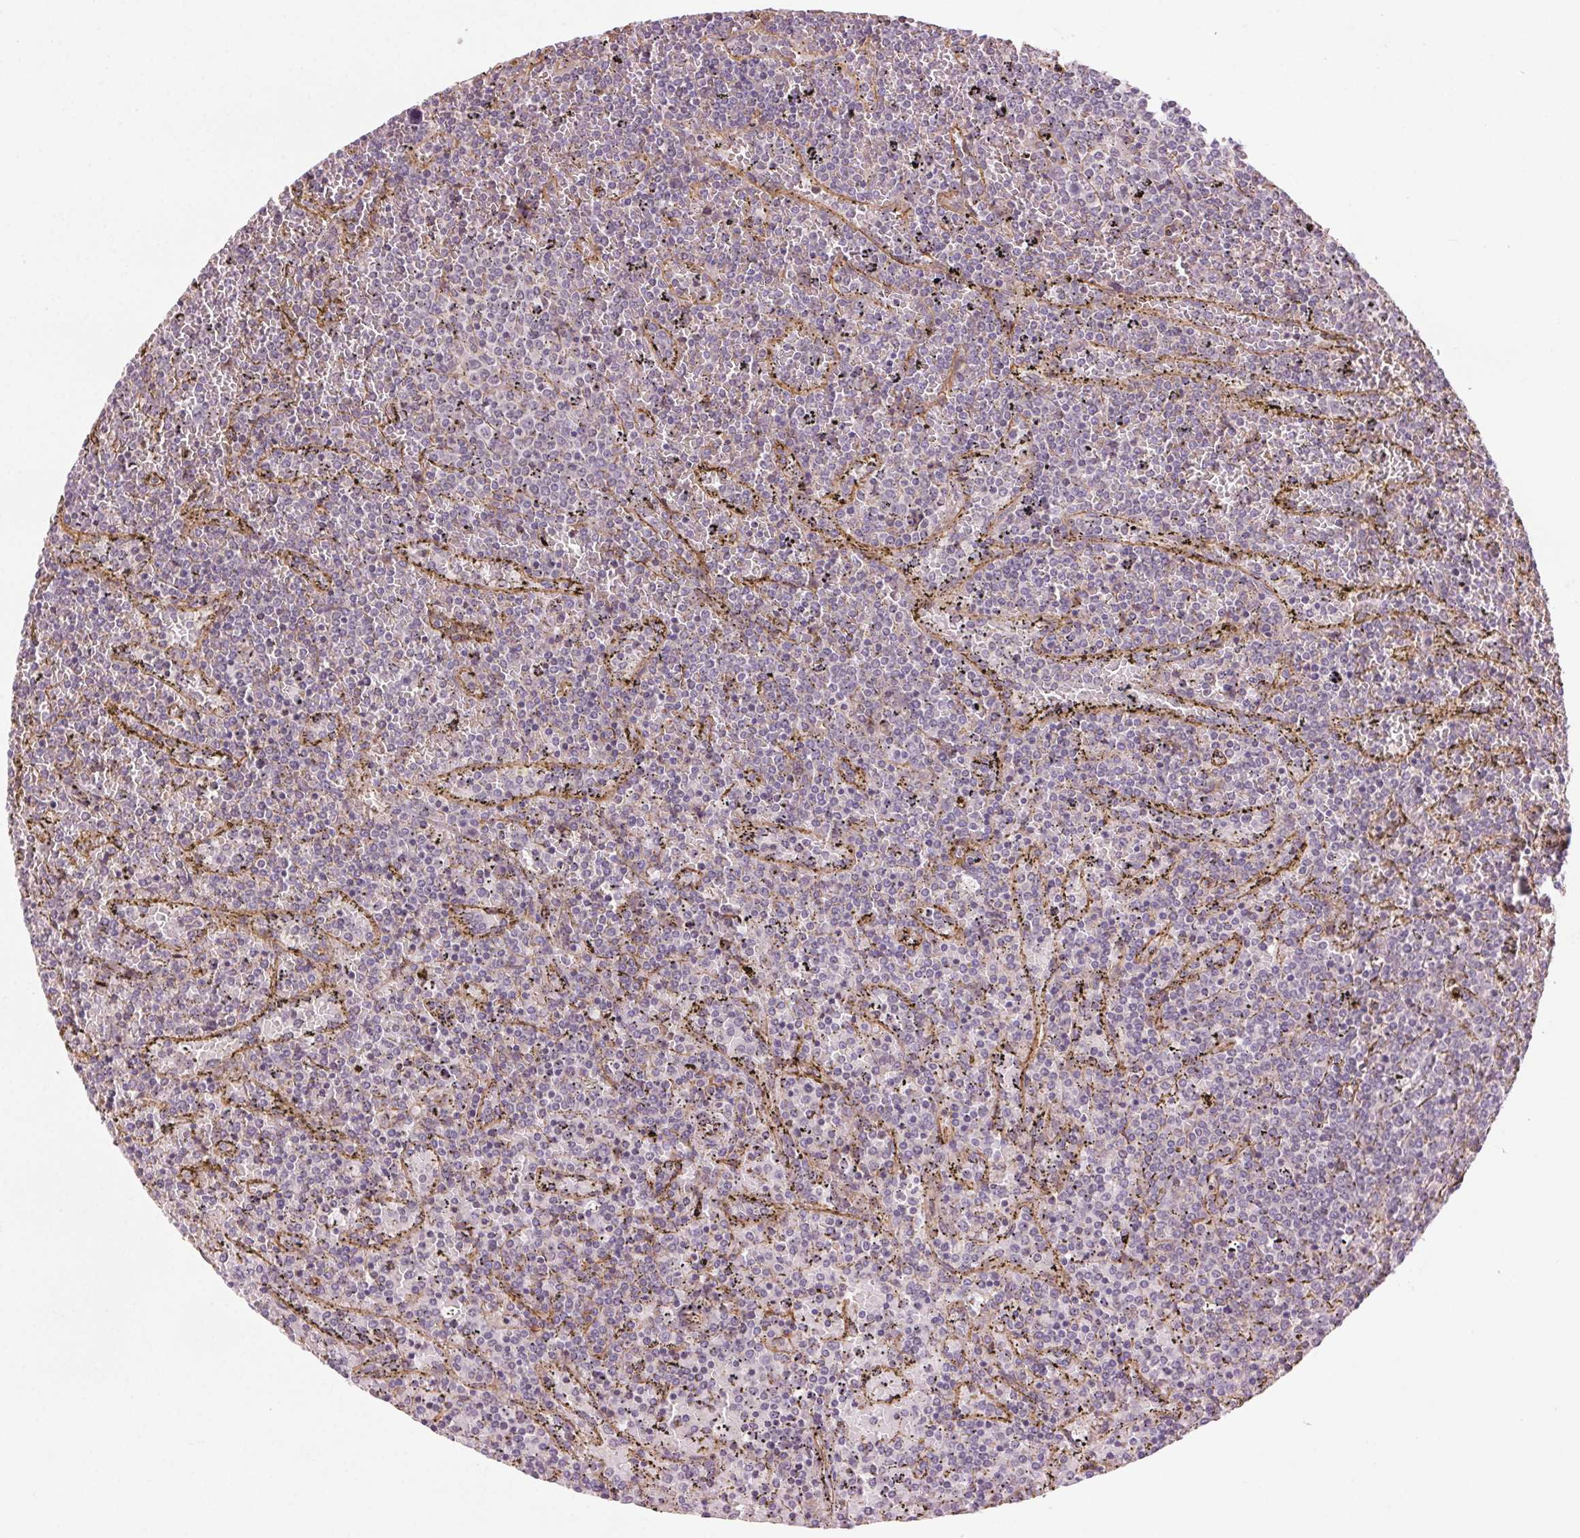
{"staining": {"intensity": "negative", "quantity": "none", "location": "none"}, "tissue": "lymphoma", "cell_type": "Tumor cells", "image_type": "cancer", "snomed": [{"axis": "morphology", "description": "Malignant lymphoma, non-Hodgkin's type, Low grade"}, {"axis": "topography", "description": "Spleen"}], "caption": "The micrograph exhibits no significant positivity in tumor cells of lymphoma.", "gene": "CCSER1", "patient": {"sex": "female", "age": 77}}